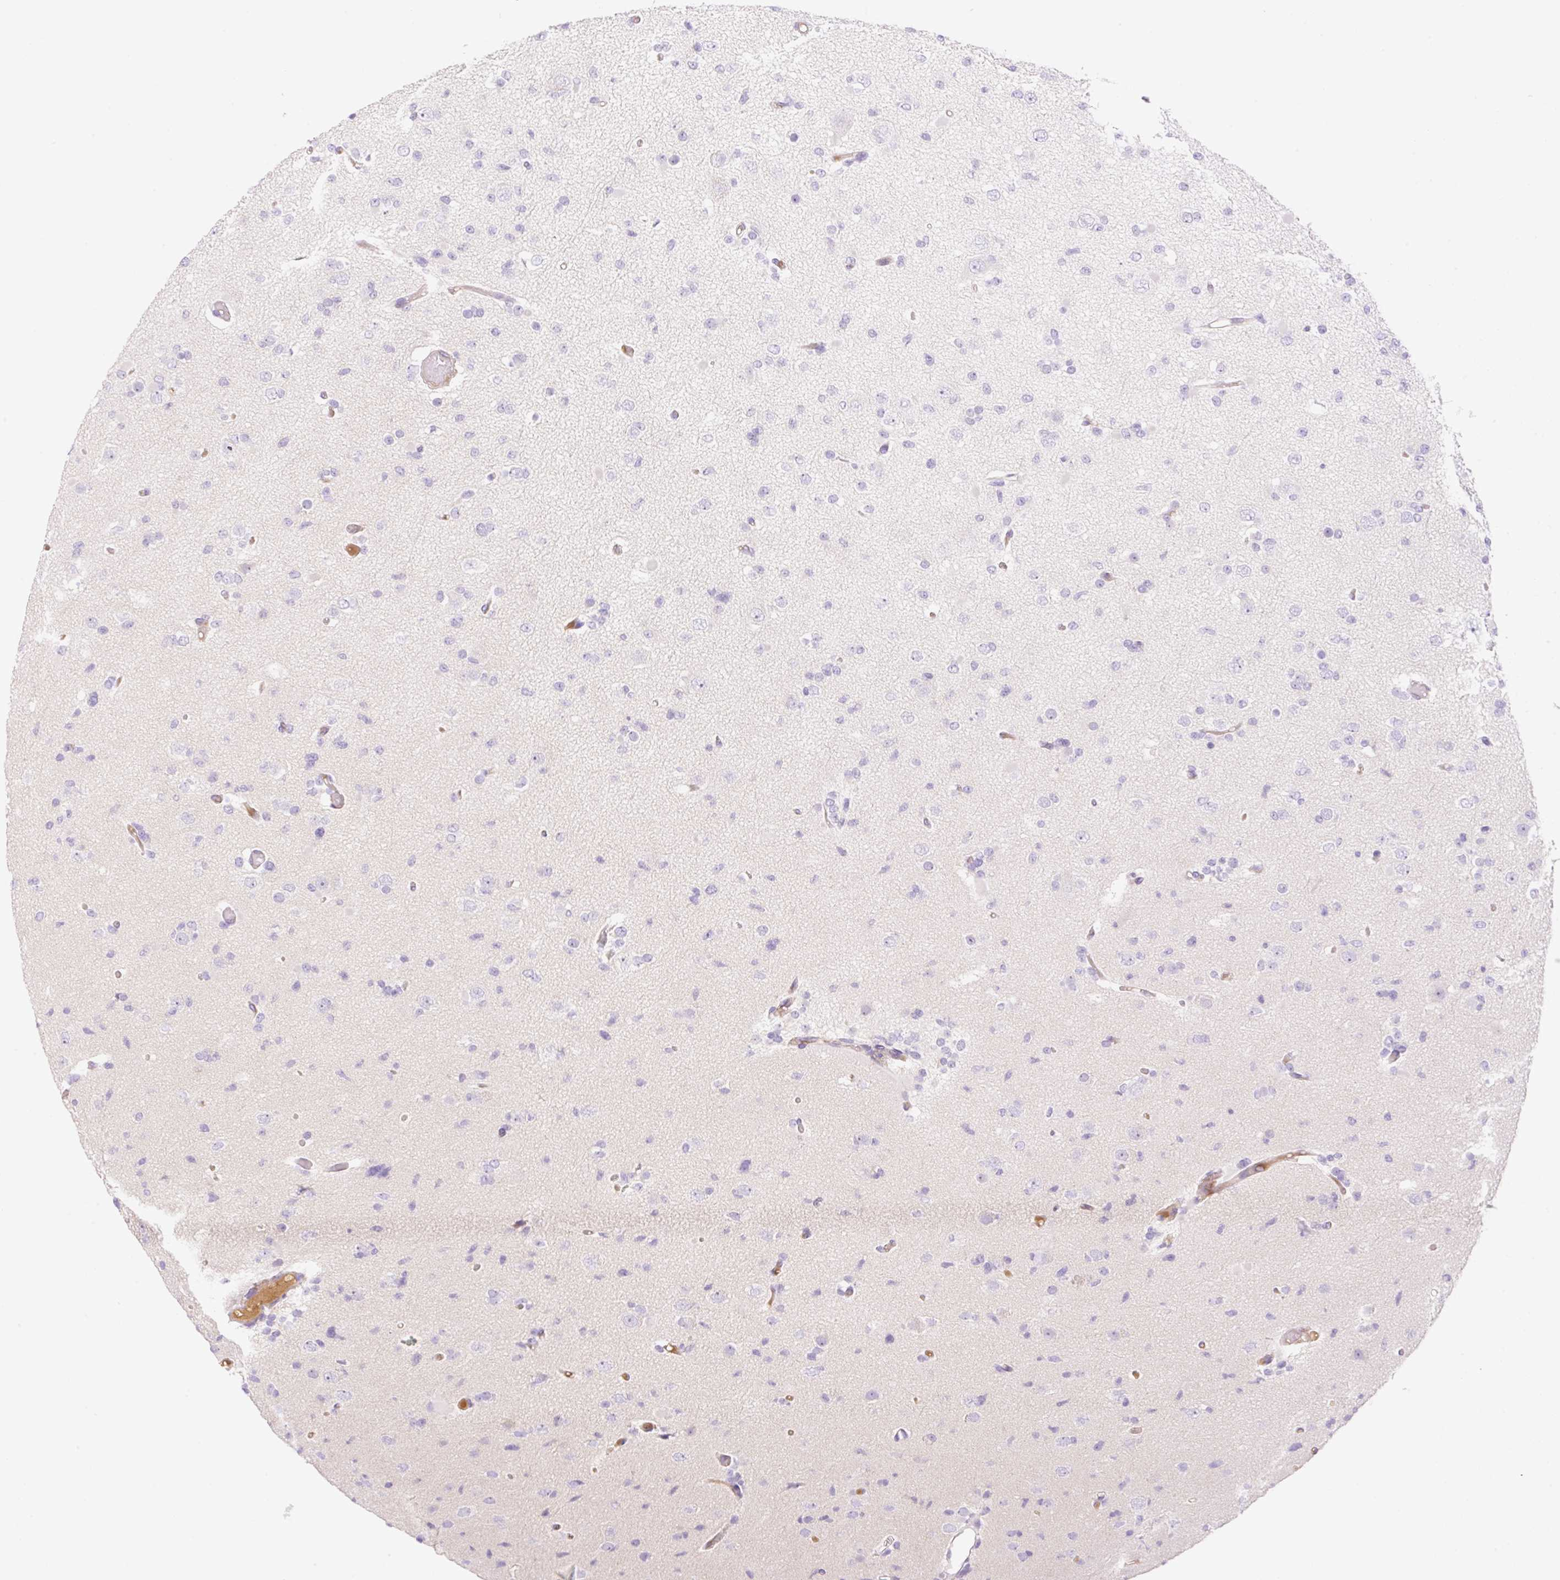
{"staining": {"intensity": "negative", "quantity": "none", "location": "none"}, "tissue": "glioma", "cell_type": "Tumor cells", "image_type": "cancer", "snomed": [{"axis": "morphology", "description": "Glioma, malignant, Low grade"}, {"axis": "topography", "description": "Brain"}], "caption": "A high-resolution photomicrograph shows immunohistochemistry (IHC) staining of glioma, which reveals no significant positivity in tumor cells.", "gene": "DENND5A", "patient": {"sex": "female", "age": 22}}